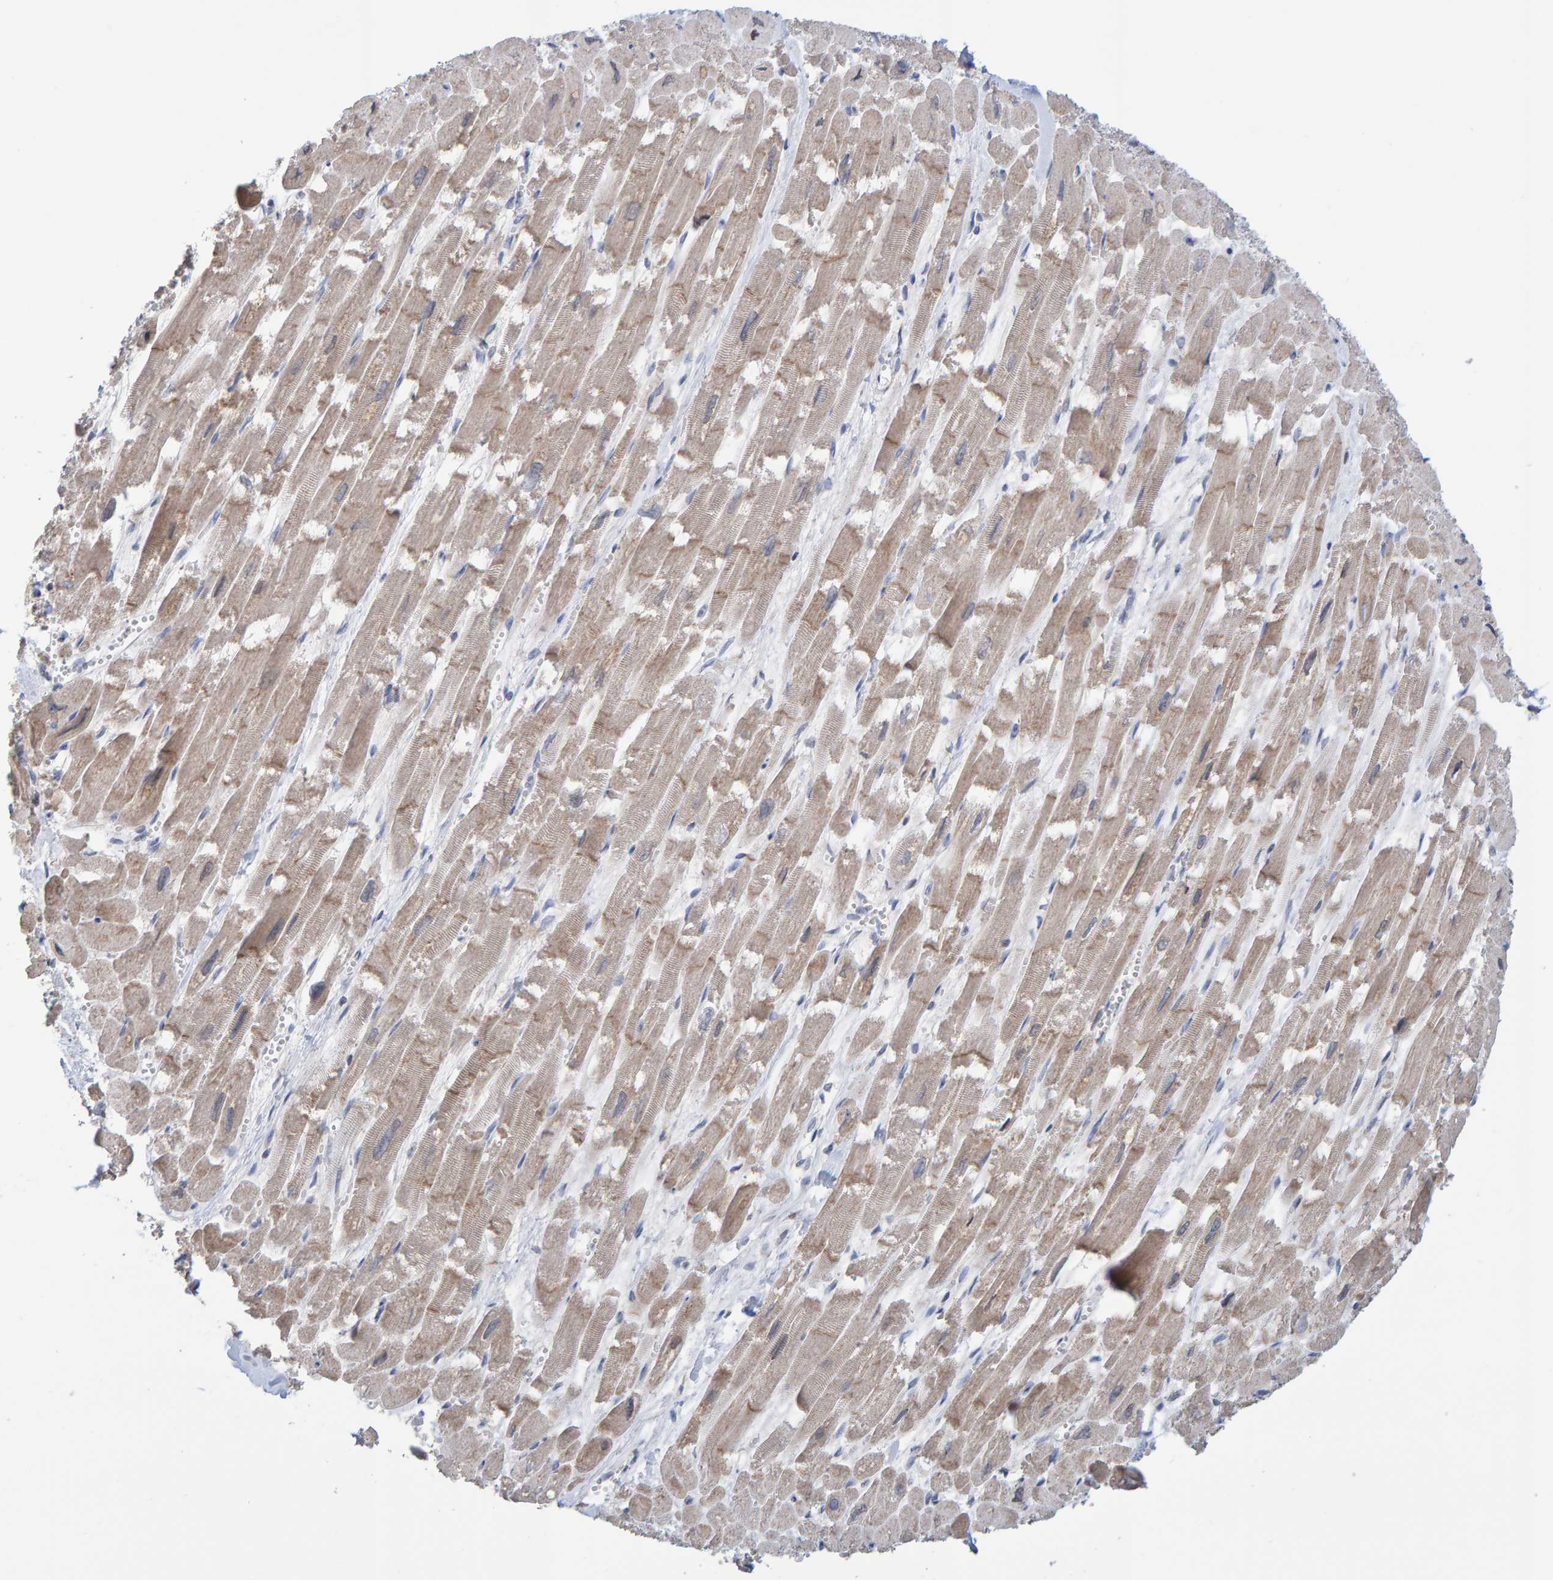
{"staining": {"intensity": "moderate", "quantity": ">75%", "location": "cytoplasmic/membranous"}, "tissue": "heart muscle", "cell_type": "Cardiomyocytes", "image_type": "normal", "snomed": [{"axis": "morphology", "description": "Normal tissue, NOS"}, {"axis": "topography", "description": "Heart"}], "caption": "The image exhibits immunohistochemical staining of normal heart muscle. There is moderate cytoplasmic/membranous expression is appreciated in approximately >75% of cardiomyocytes.", "gene": "USP43", "patient": {"sex": "male", "age": 54}}